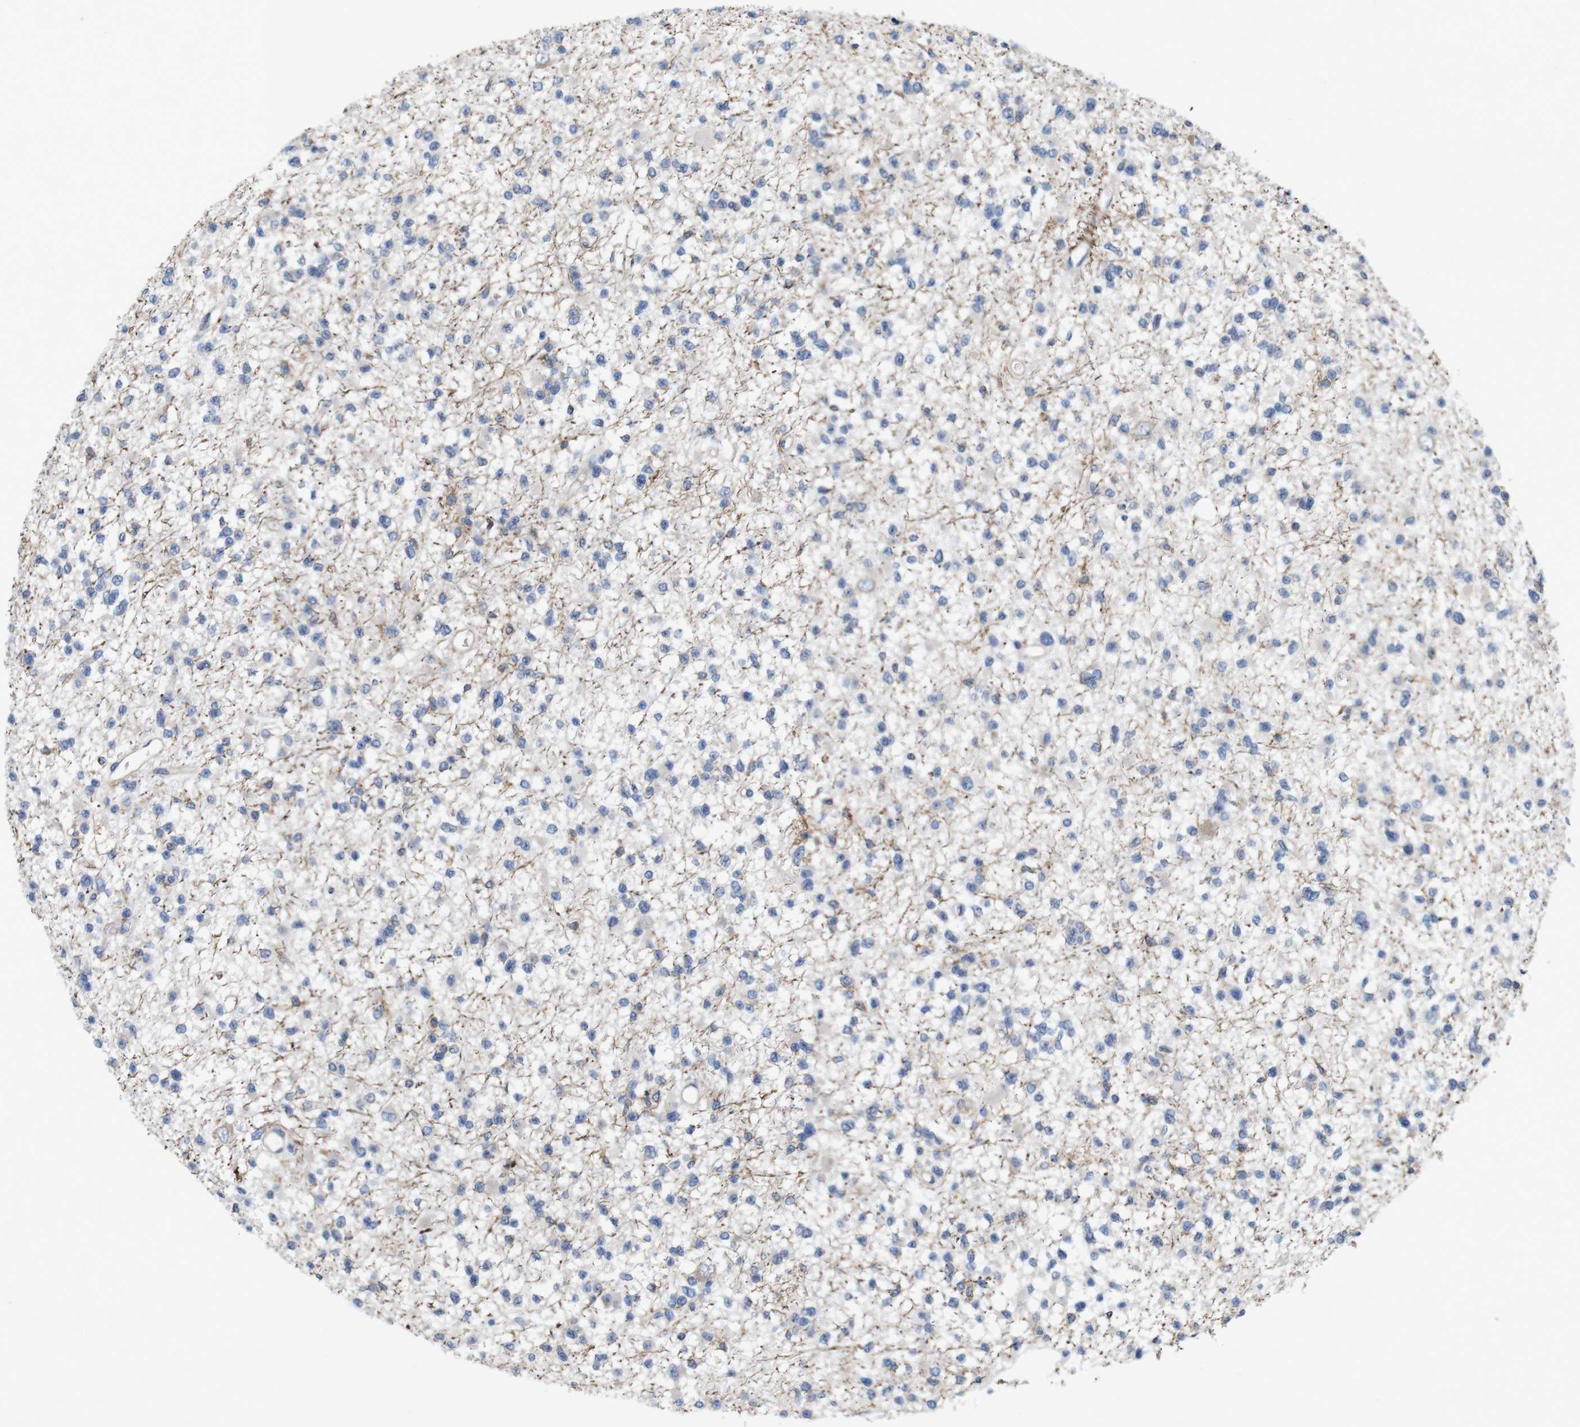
{"staining": {"intensity": "negative", "quantity": "none", "location": "none"}, "tissue": "glioma", "cell_type": "Tumor cells", "image_type": "cancer", "snomed": [{"axis": "morphology", "description": "Glioma, malignant, Low grade"}, {"axis": "topography", "description": "Brain"}], "caption": "There is no significant positivity in tumor cells of malignant glioma (low-grade).", "gene": "SIGLEC8", "patient": {"sex": "female", "age": 22}}